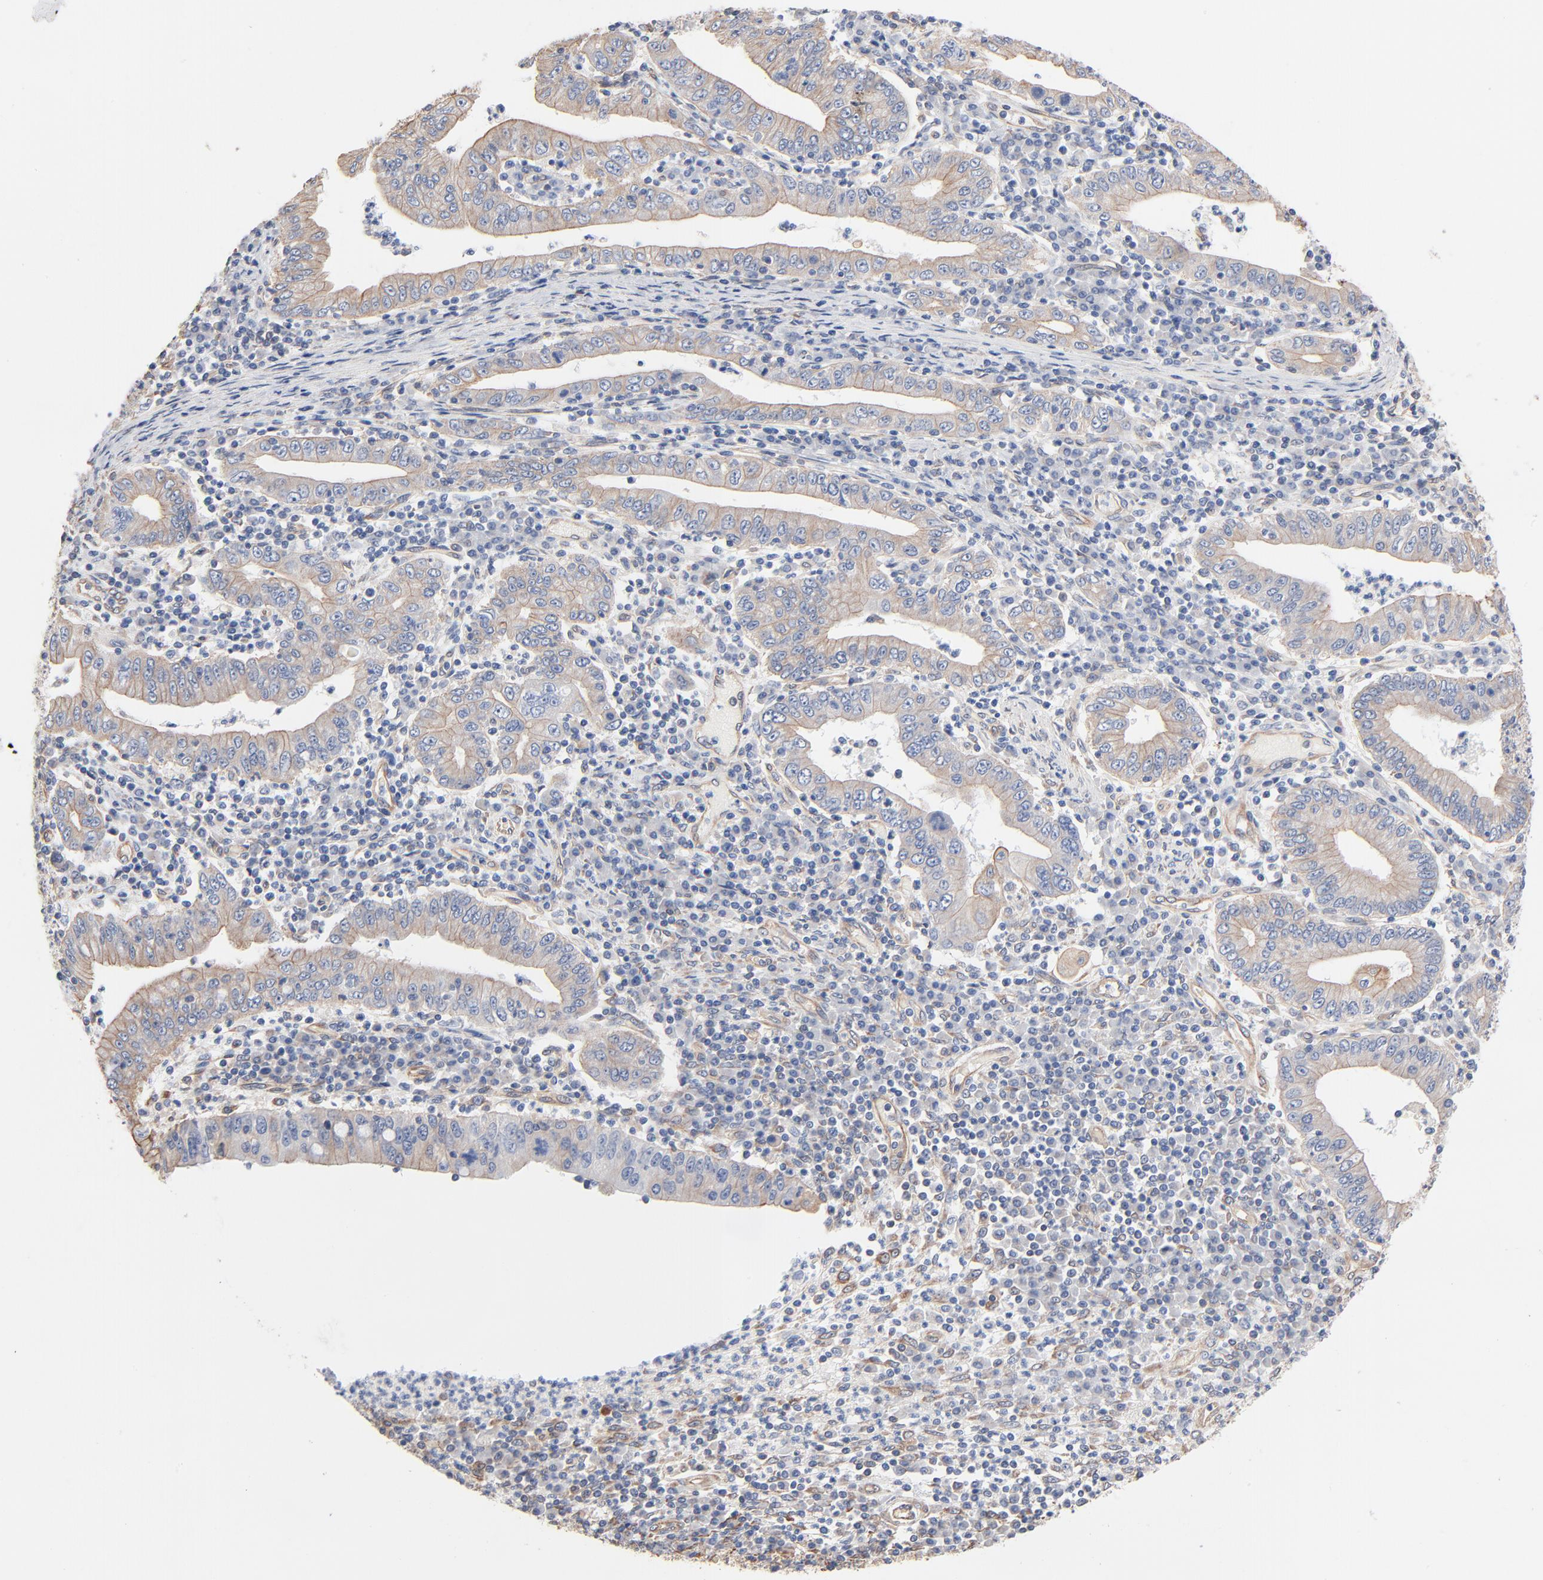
{"staining": {"intensity": "weak", "quantity": ">75%", "location": "cytoplasmic/membranous"}, "tissue": "stomach cancer", "cell_type": "Tumor cells", "image_type": "cancer", "snomed": [{"axis": "morphology", "description": "Normal tissue, NOS"}, {"axis": "morphology", "description": "Adenocarcinoma, NOS"}, {"axis": "topography", "description": "Esophagus"}, {"axis": "topography", "description": "Stomach, upper"}, {"axis": "topography", "description": "Peripheral nerve tissue"}], "caption": "Weak cytoplasmic/membranous positivity for a protein is identified in approximately >75% of tumor cells of stomach cancer (adenocarcinoma) using immunohistochemistry.", "gene": "ABCD4", "patient": {"sex": "male", "age": 62}}